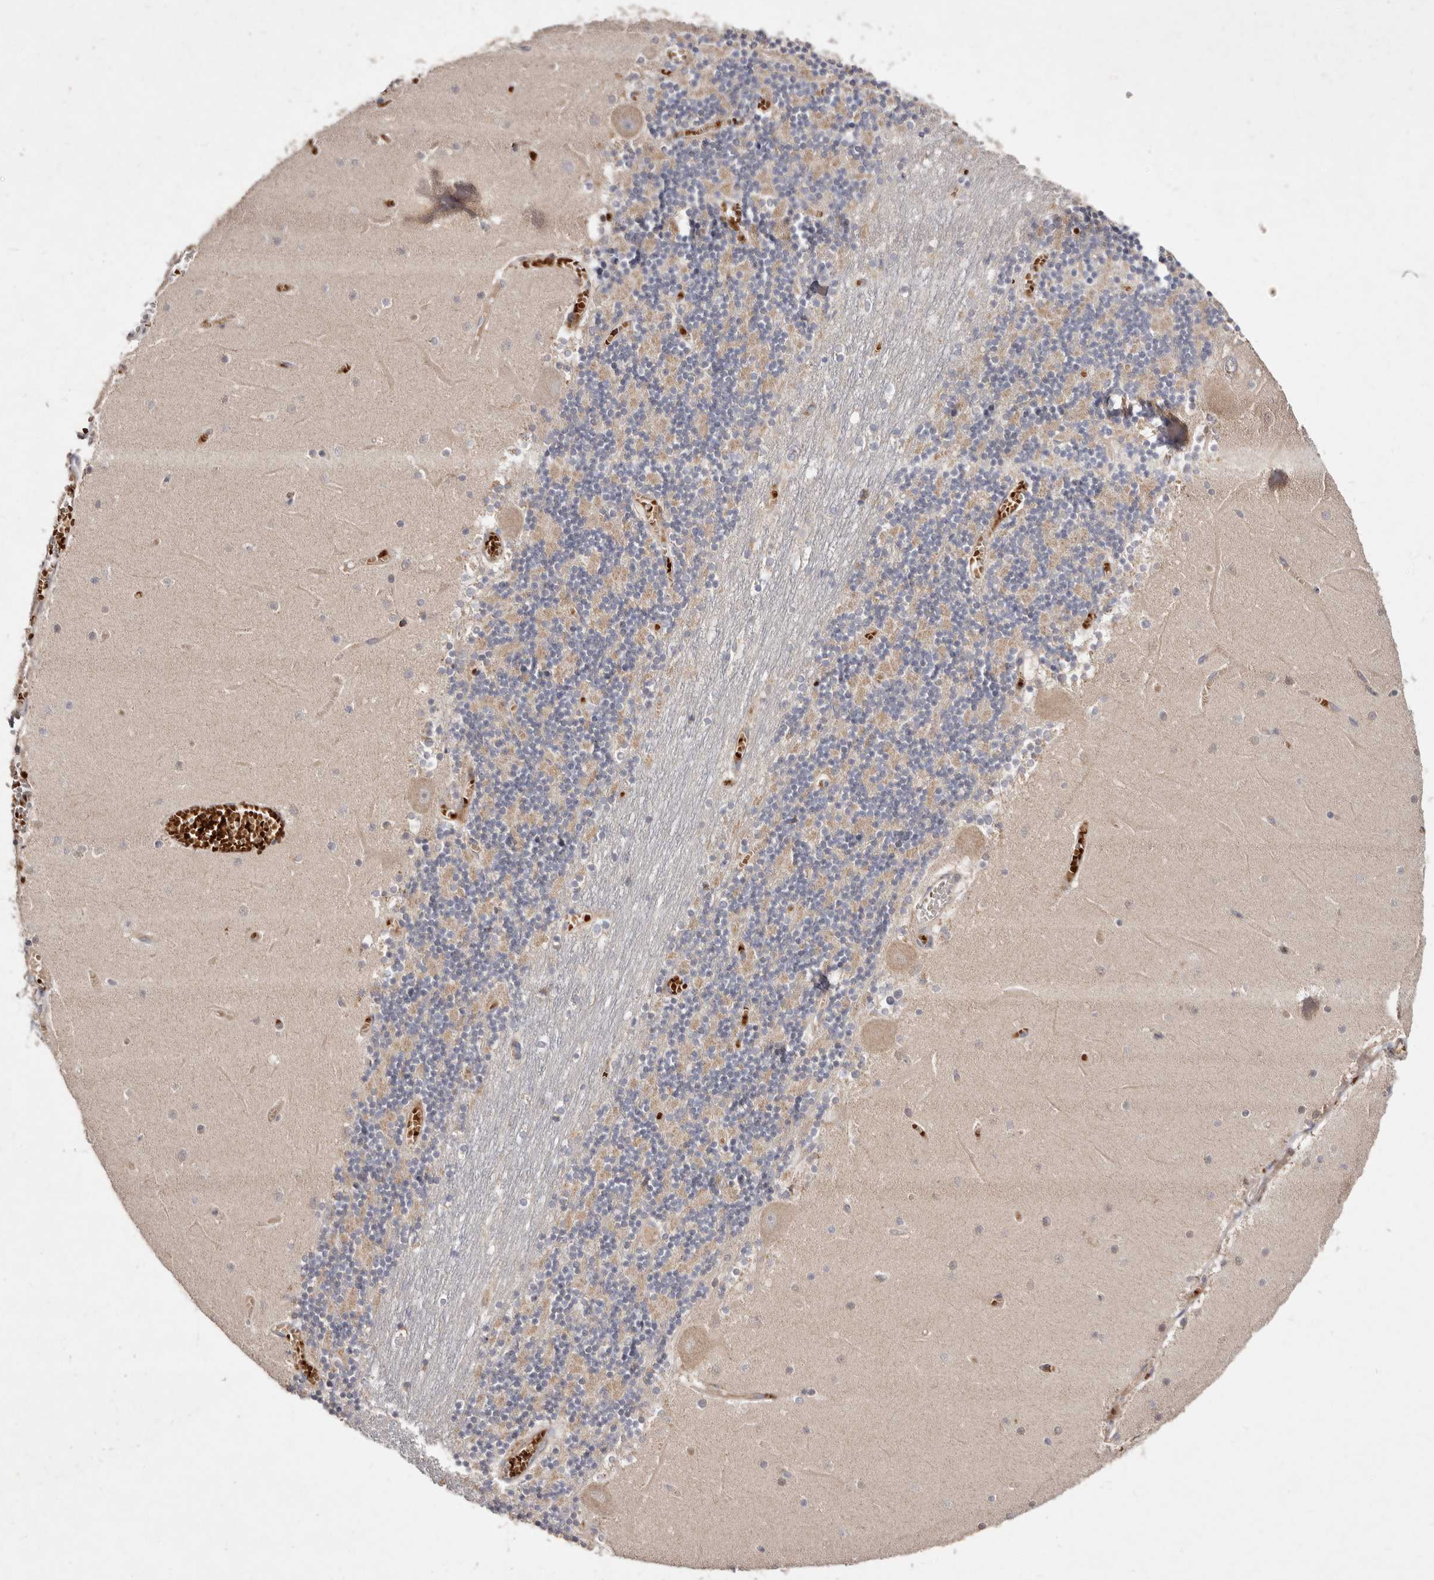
{"staining": {"intensity": "negative", "quantity": "none", "location": "none"}, "tissue": "cerebellum", "cell_type": "Cells in granular layer", "image_type": "normal", "snomed": [{"axis": "morphology", "description": "Normal tissue, NOS"}, {"axis": "topography", "description": "Cerebellum"}], "caption": "Immunohistochemistry (IHC) histopathology image of normal cerebellum: cerebellum stained with DAB shows no significant protein staining in cells in granular layer. (IHC, brightfield microscopy, high magnification).", "gene": "SLC25A20", "patient": {"sex": "female", "age": 28}}